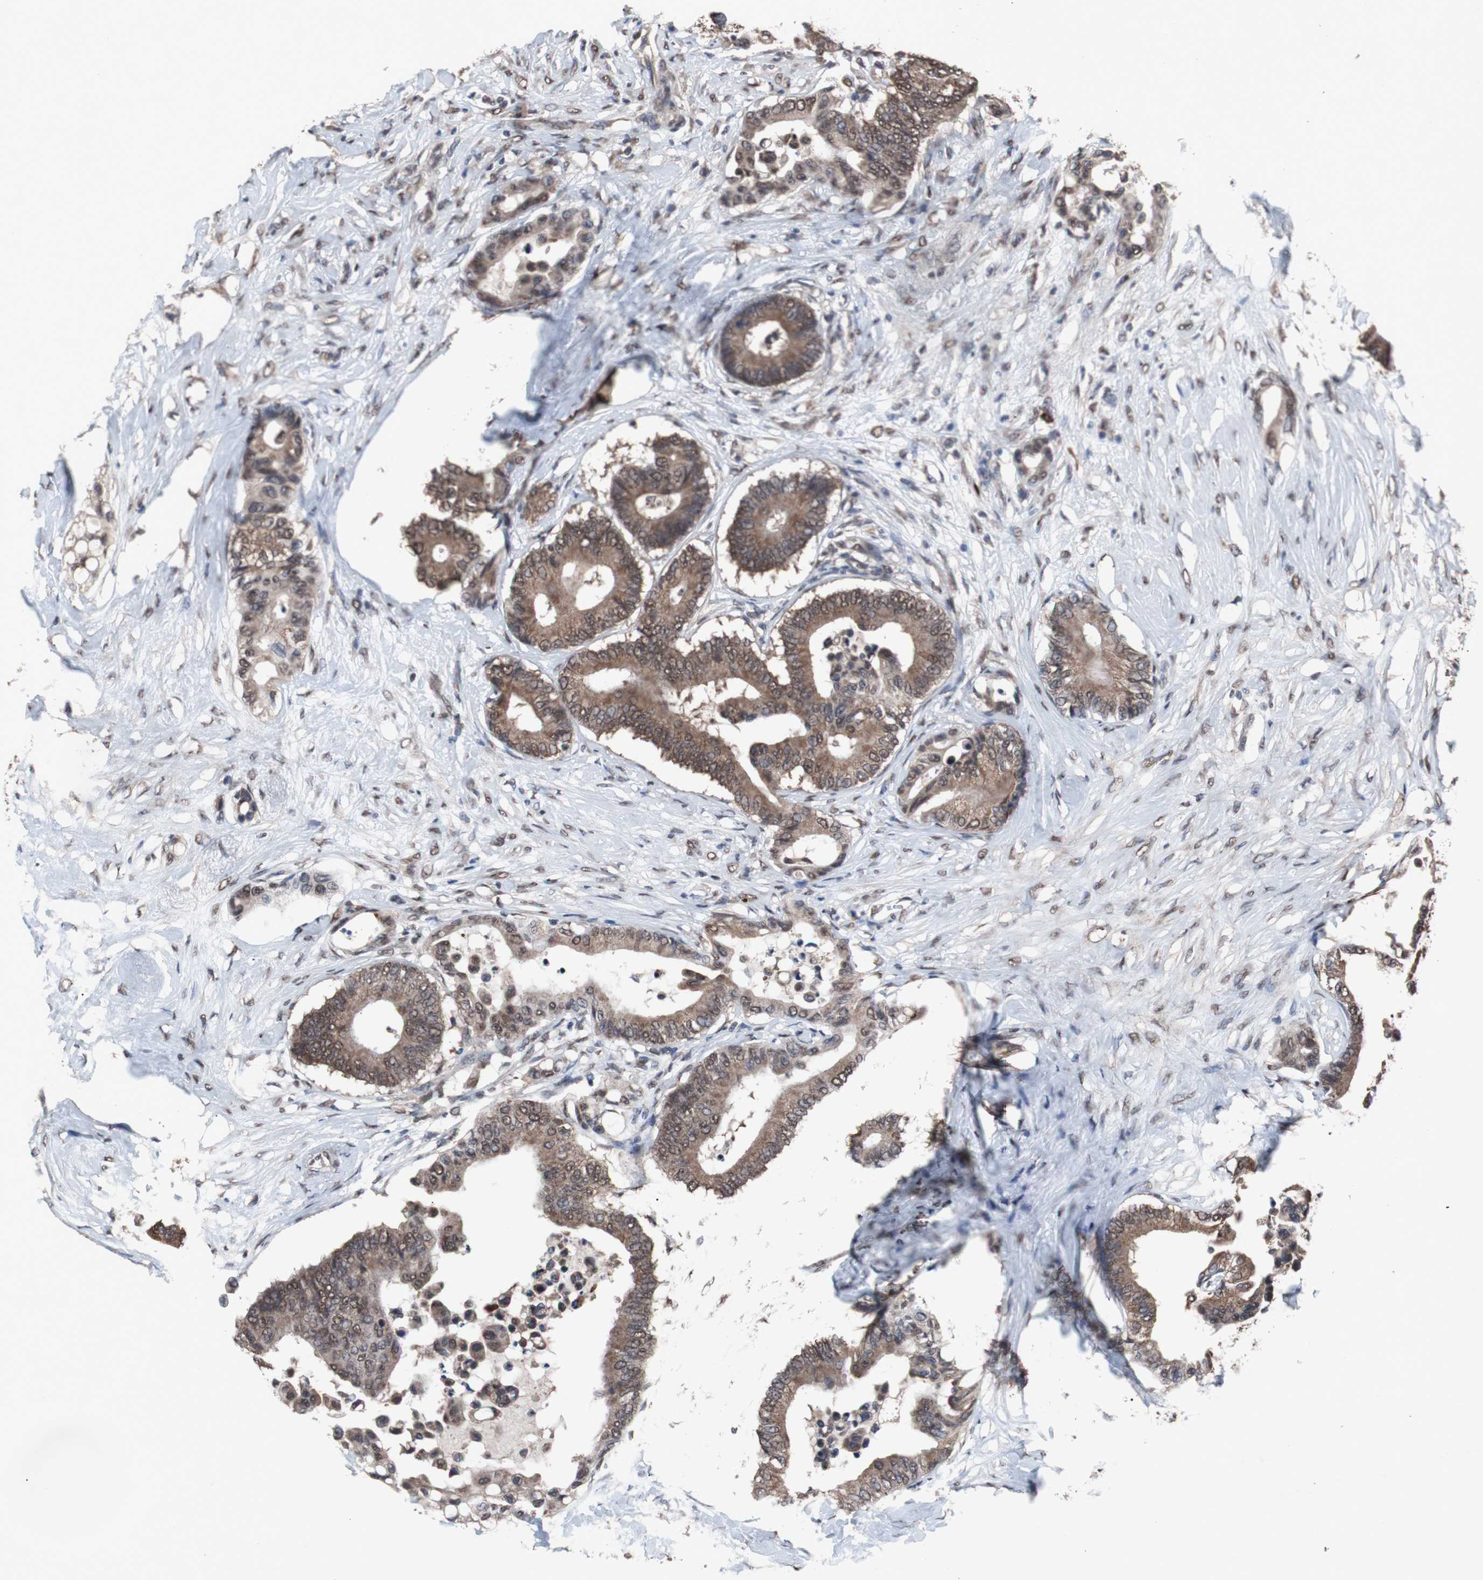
{"staining": {"intensity": "moderate", "quantity": ">75%", "location": "cytoplasmic/membranous"}, "tissue": "colorectal cancer", "cell_type": "Tumor cells", "image_type": "cancer", "snomed": [{"axis": "morphology", "description": "Normal tissue, NOS"}, {"axis": "morphology", "description": "Adenocarcinoma, NOS"}, {"axis": "topography", "description": "Colon"}], "caption": "Immunohistochemical staining of colorectal adenocarcinoma demonstrates moderate cytoplasmic/membranous protein staining in approximately >75% of tumor cells.", "gene": "MED27", "patient": {"sex": "male", "age": 82}}